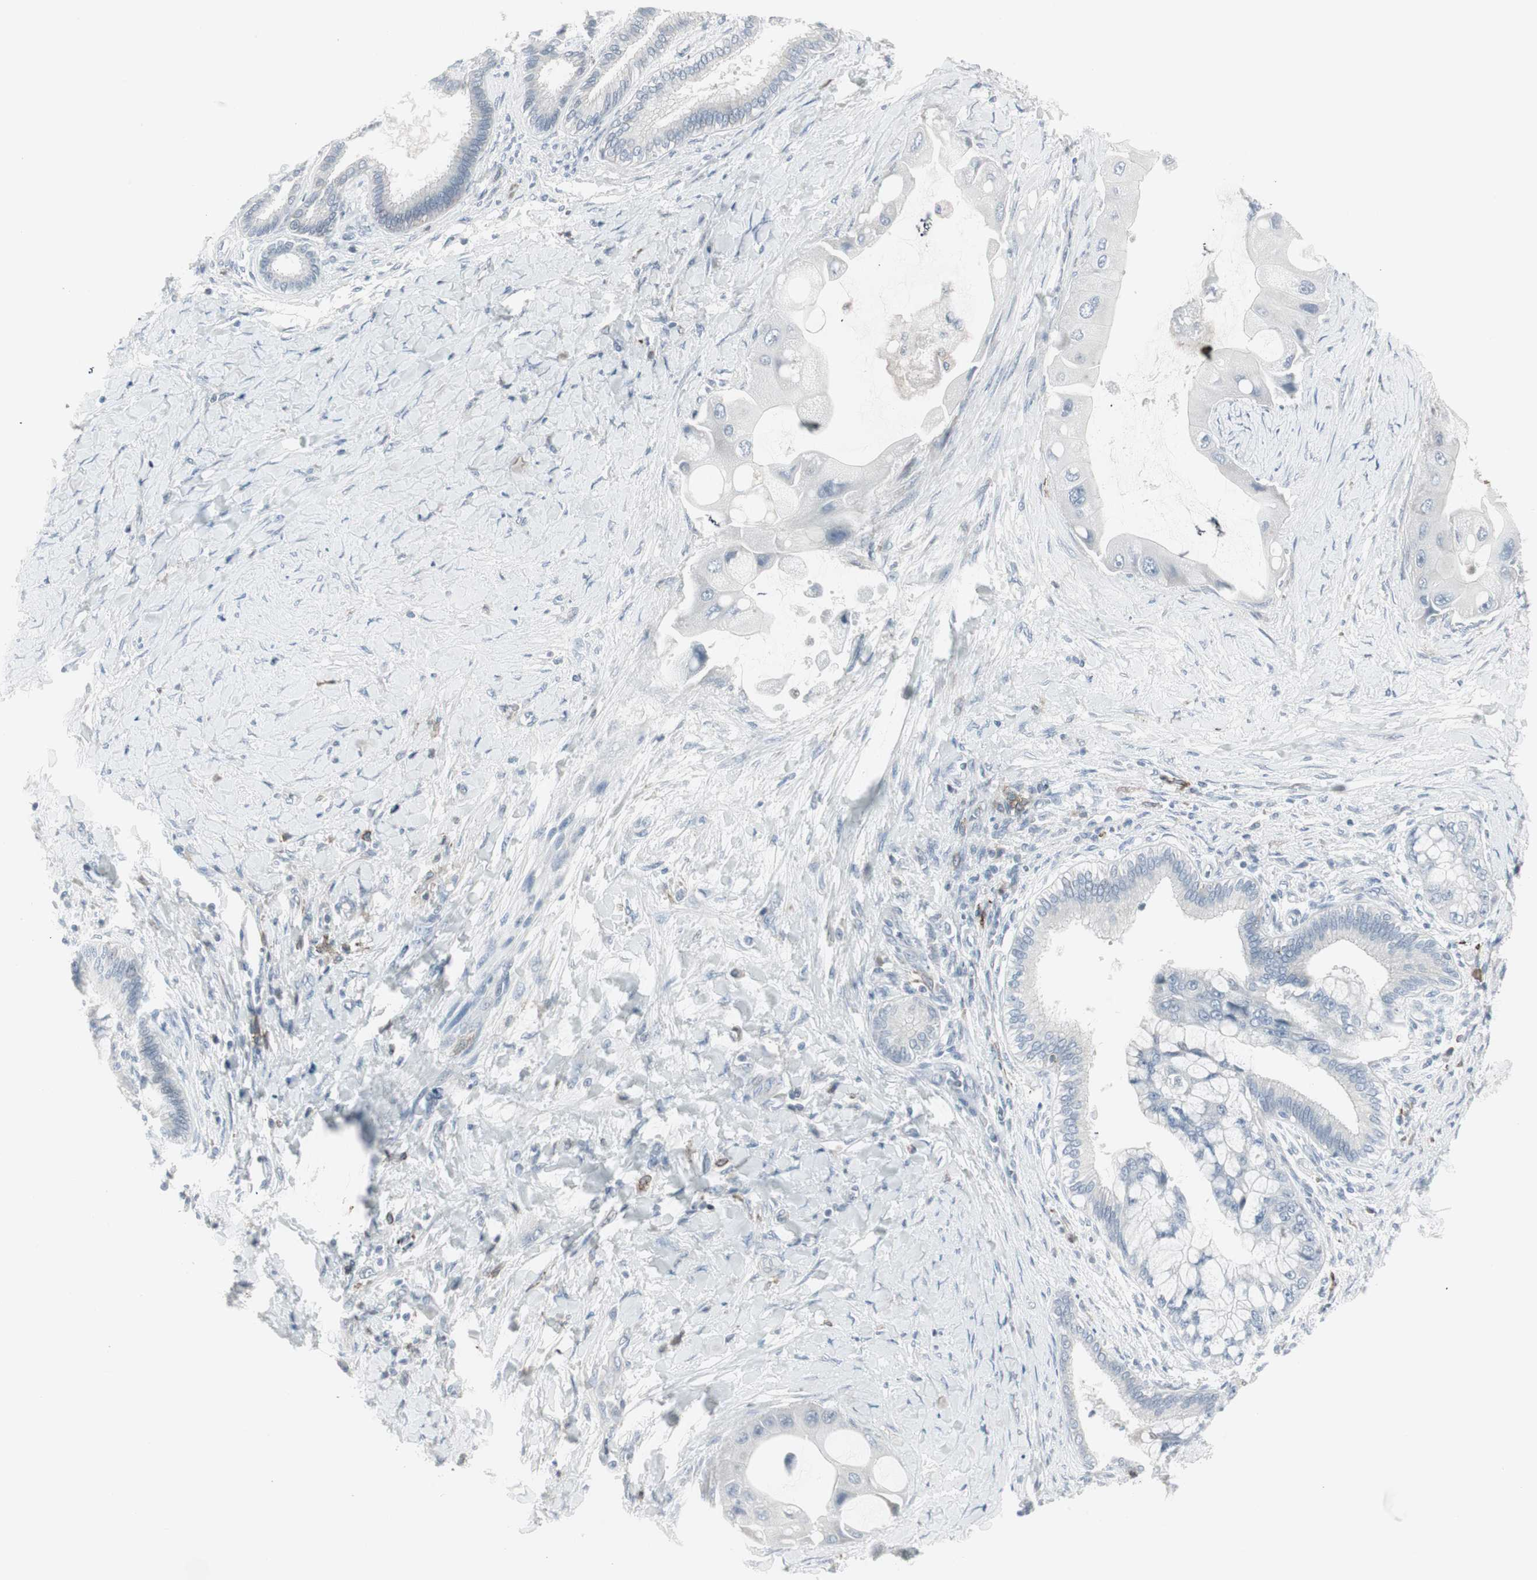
{"staining": {"intensity": "negative", "quantity": "none", "location": "none"}, "tissue": "liver cancer", "cell_type": "Tumor cells", "image_type": "cancer", "snomed": [{"axis": "morphology", "description": "Normal tissue, NOS"}, {"axis": "morphology", "description": "Cholangiocarcinoma"}, {"axis": "topography", "description": "Liver"}, {"axis": "topography", "description": "Peripheral nerve tissue"}], "caption": "Human cholangiocarcinoma (liver) stained for a protein using IHC shows no positivity in tumor cells.", "gene": "MAP4K4", "patient": {"sex": "male", "age": 50}}